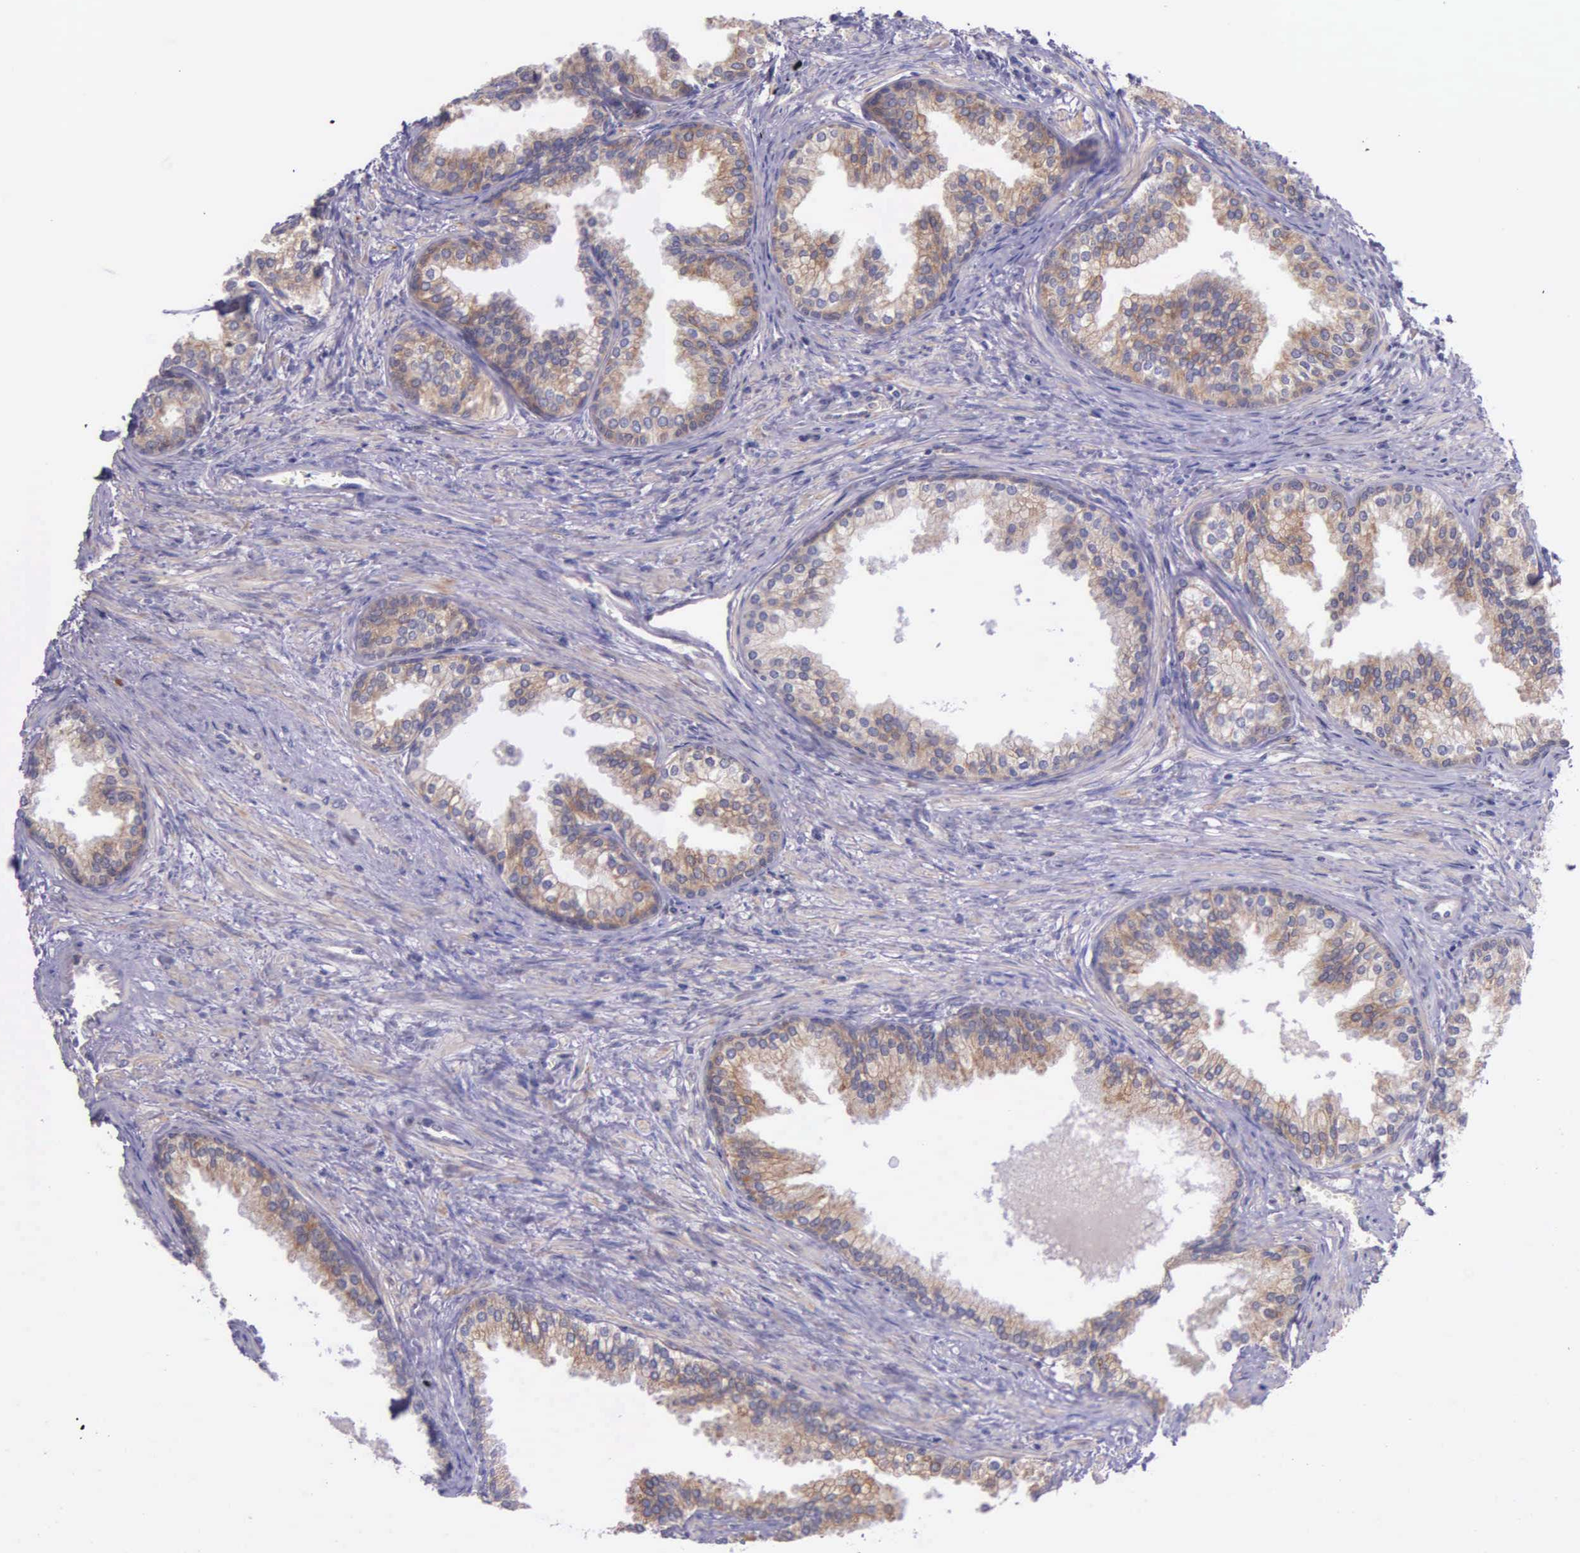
{"staining": {"intensity": "weak", "quantity": ">75%", "location": "cytoplasmic/membranous"}, "tissue": "prostate", "cell_type": "Glandular cells", "image_type": "normal", "snomed": [{"axis": "morphology", "description": "Normal tissue, NOS"}, {"axis": "topography", "description": "Prostate"}], "caption": "Immunohistochemistry (IHC) of benign prostate reveals low levels of weak cytoplasmic/membranous staining in about >75% of glandular cells. The protein is stained brown, and the nuclei are stained in blue (DAB IHC with brightfield microscopy, high magnification).", "gene": "NSDHL", "patient": {"sex": "male", "age": 68}}